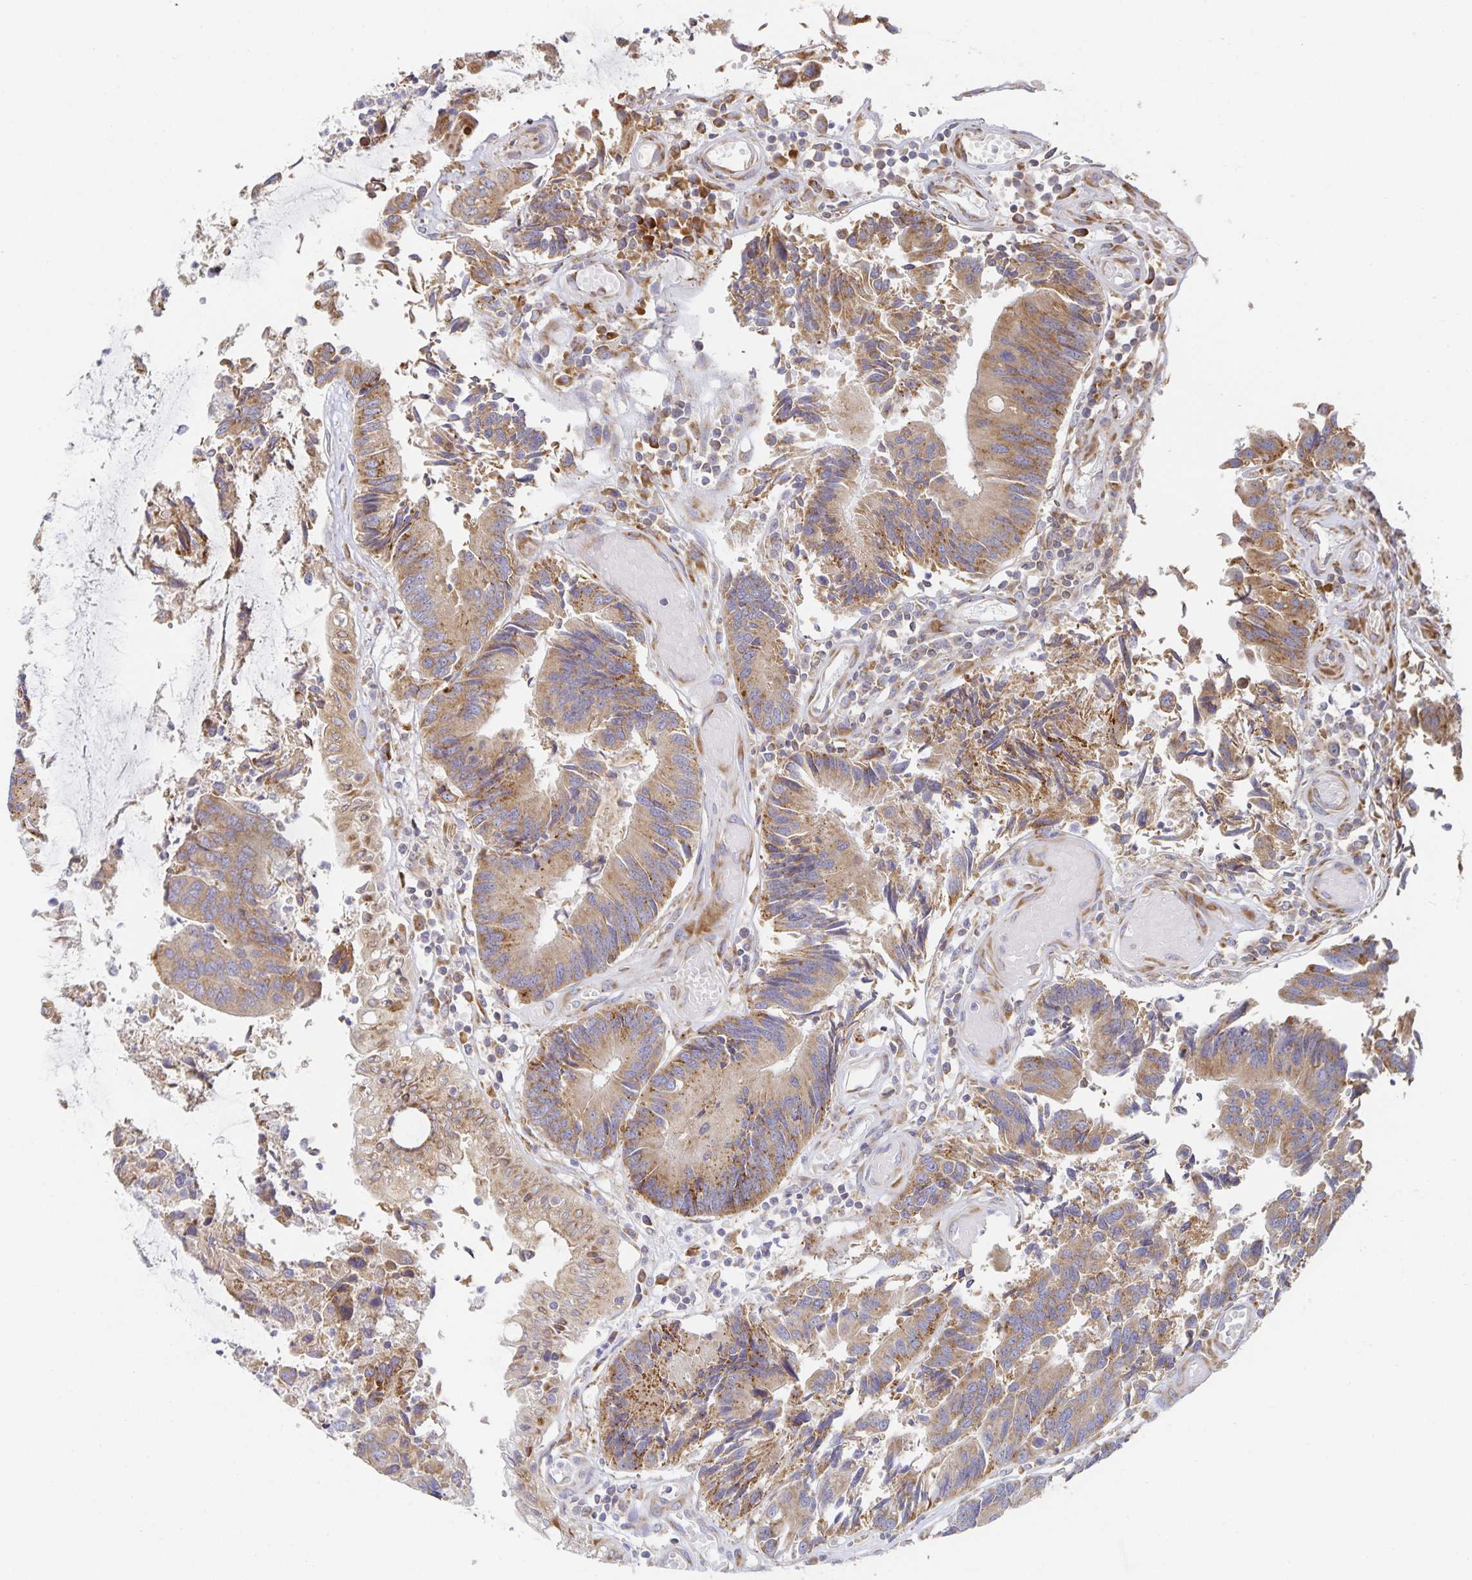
{"staining": {"intensity": "moderate", "quantity": ">75%", "location": "cytoplasmic/membranous"}, "tissue": "colorectal cancer", "cell_type": "Tumor cells", "image_type": "cancer", "snomed": [{"axis": "morphology", "description": "Adenocarcinoma, NOS"}, {"axis": "topography", "description": "Colon"}], "caption": "This image exhibits IHC staining of human colorectal cancer (adenocarcinoma), with medium moderate cytoplasmic/membranous staining in approximately >75% of tumor cells.", "gene": "NOMO1", "patient": {"sex": "female", "age": 67}}